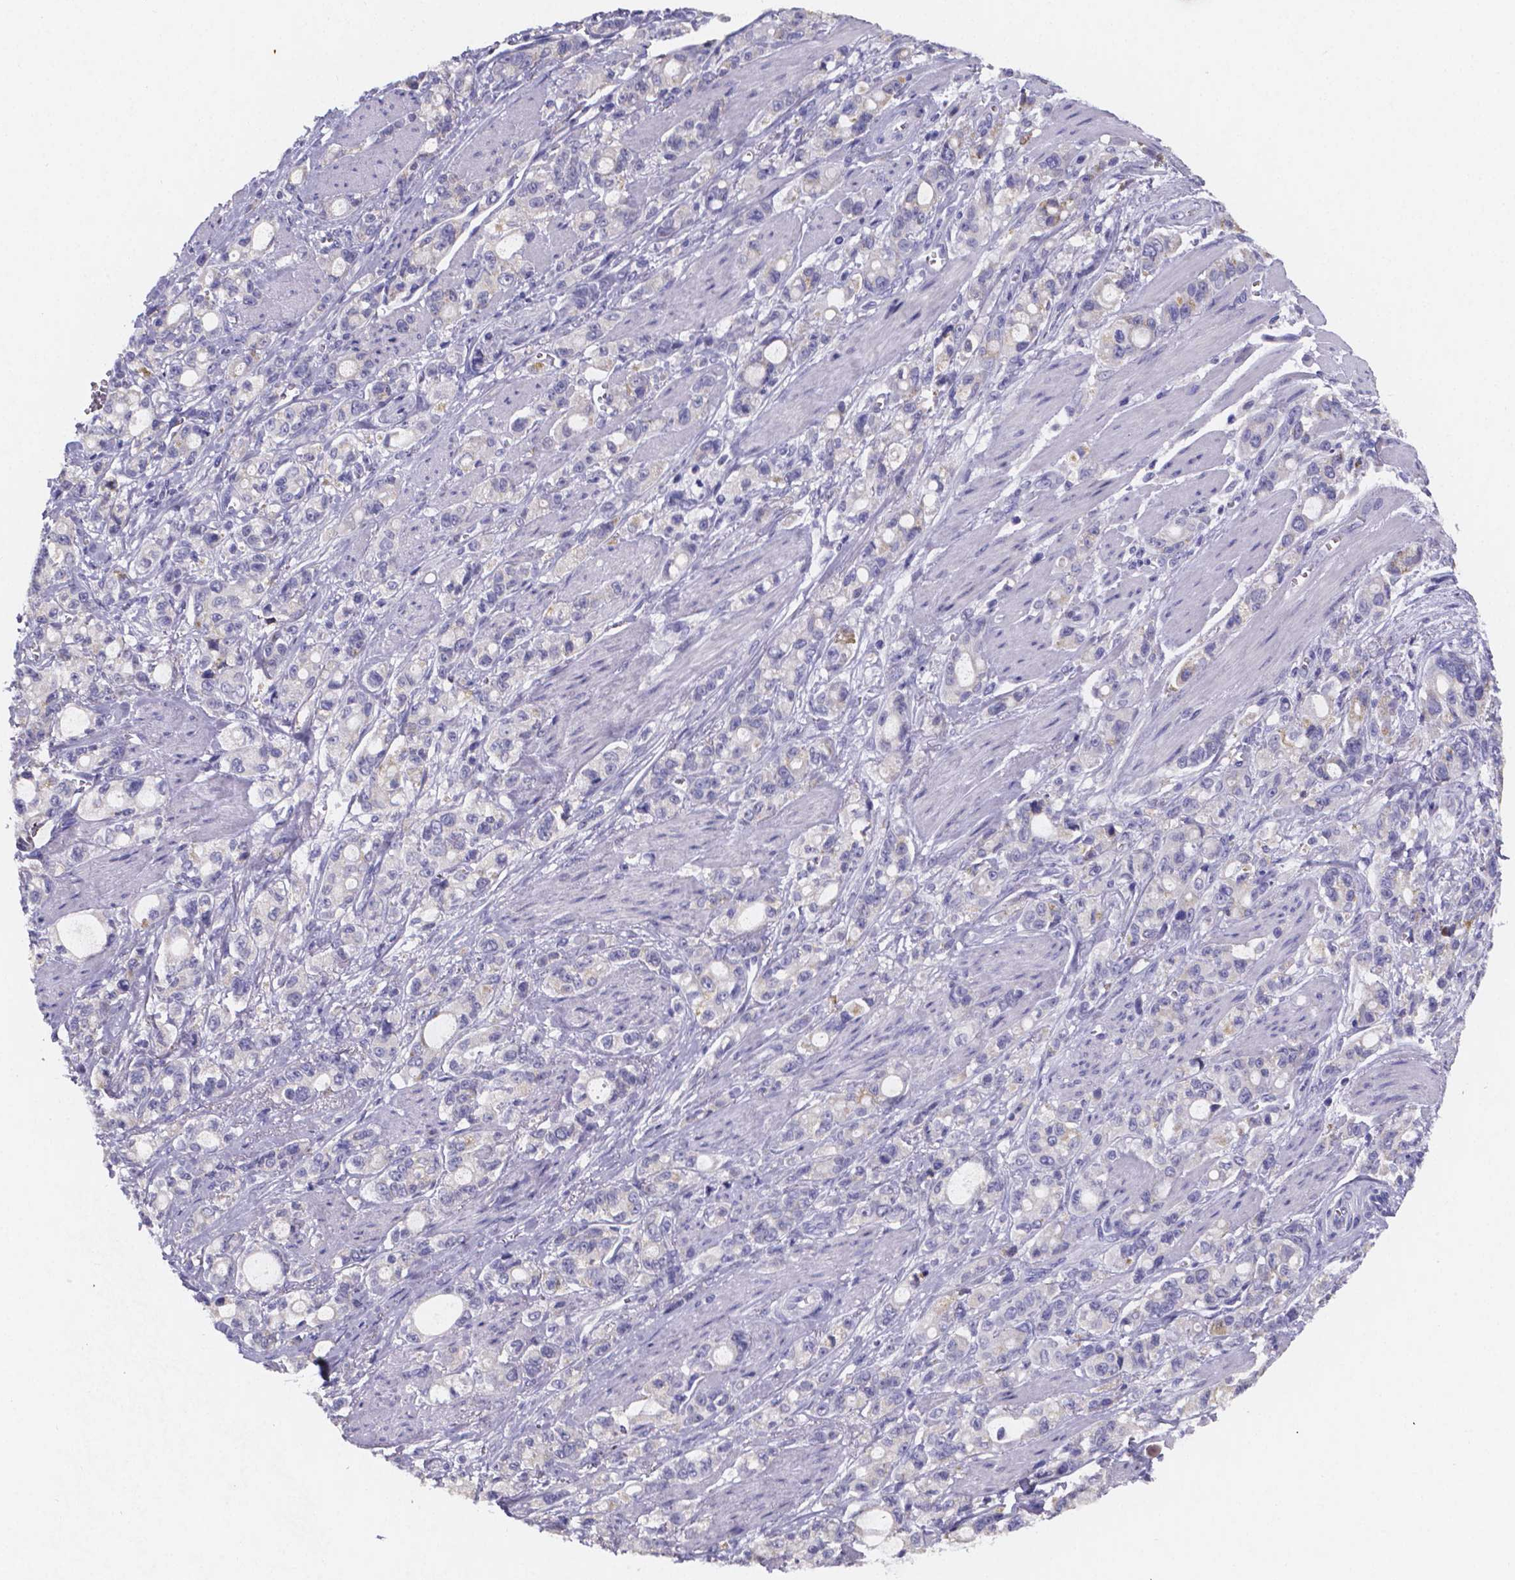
{"staining": {"intensity": "negative", "quantity": "none", "location": "none"}, "tissue": "stomach cancer", "cell_type": "Tumor cells", "image_type": "cancer", "snomed": [{"axis": "morphology", "description": "Adenocarcinoma, NOS"}, {"axis": "topography", "description": "Stomach"}], "caption": "The image demonstrates no significant positivity in tumor cells of stomach cancer (adenocarcinoma).", "gene": "PAH", "patient": {"sex": "male", "age": 63}}